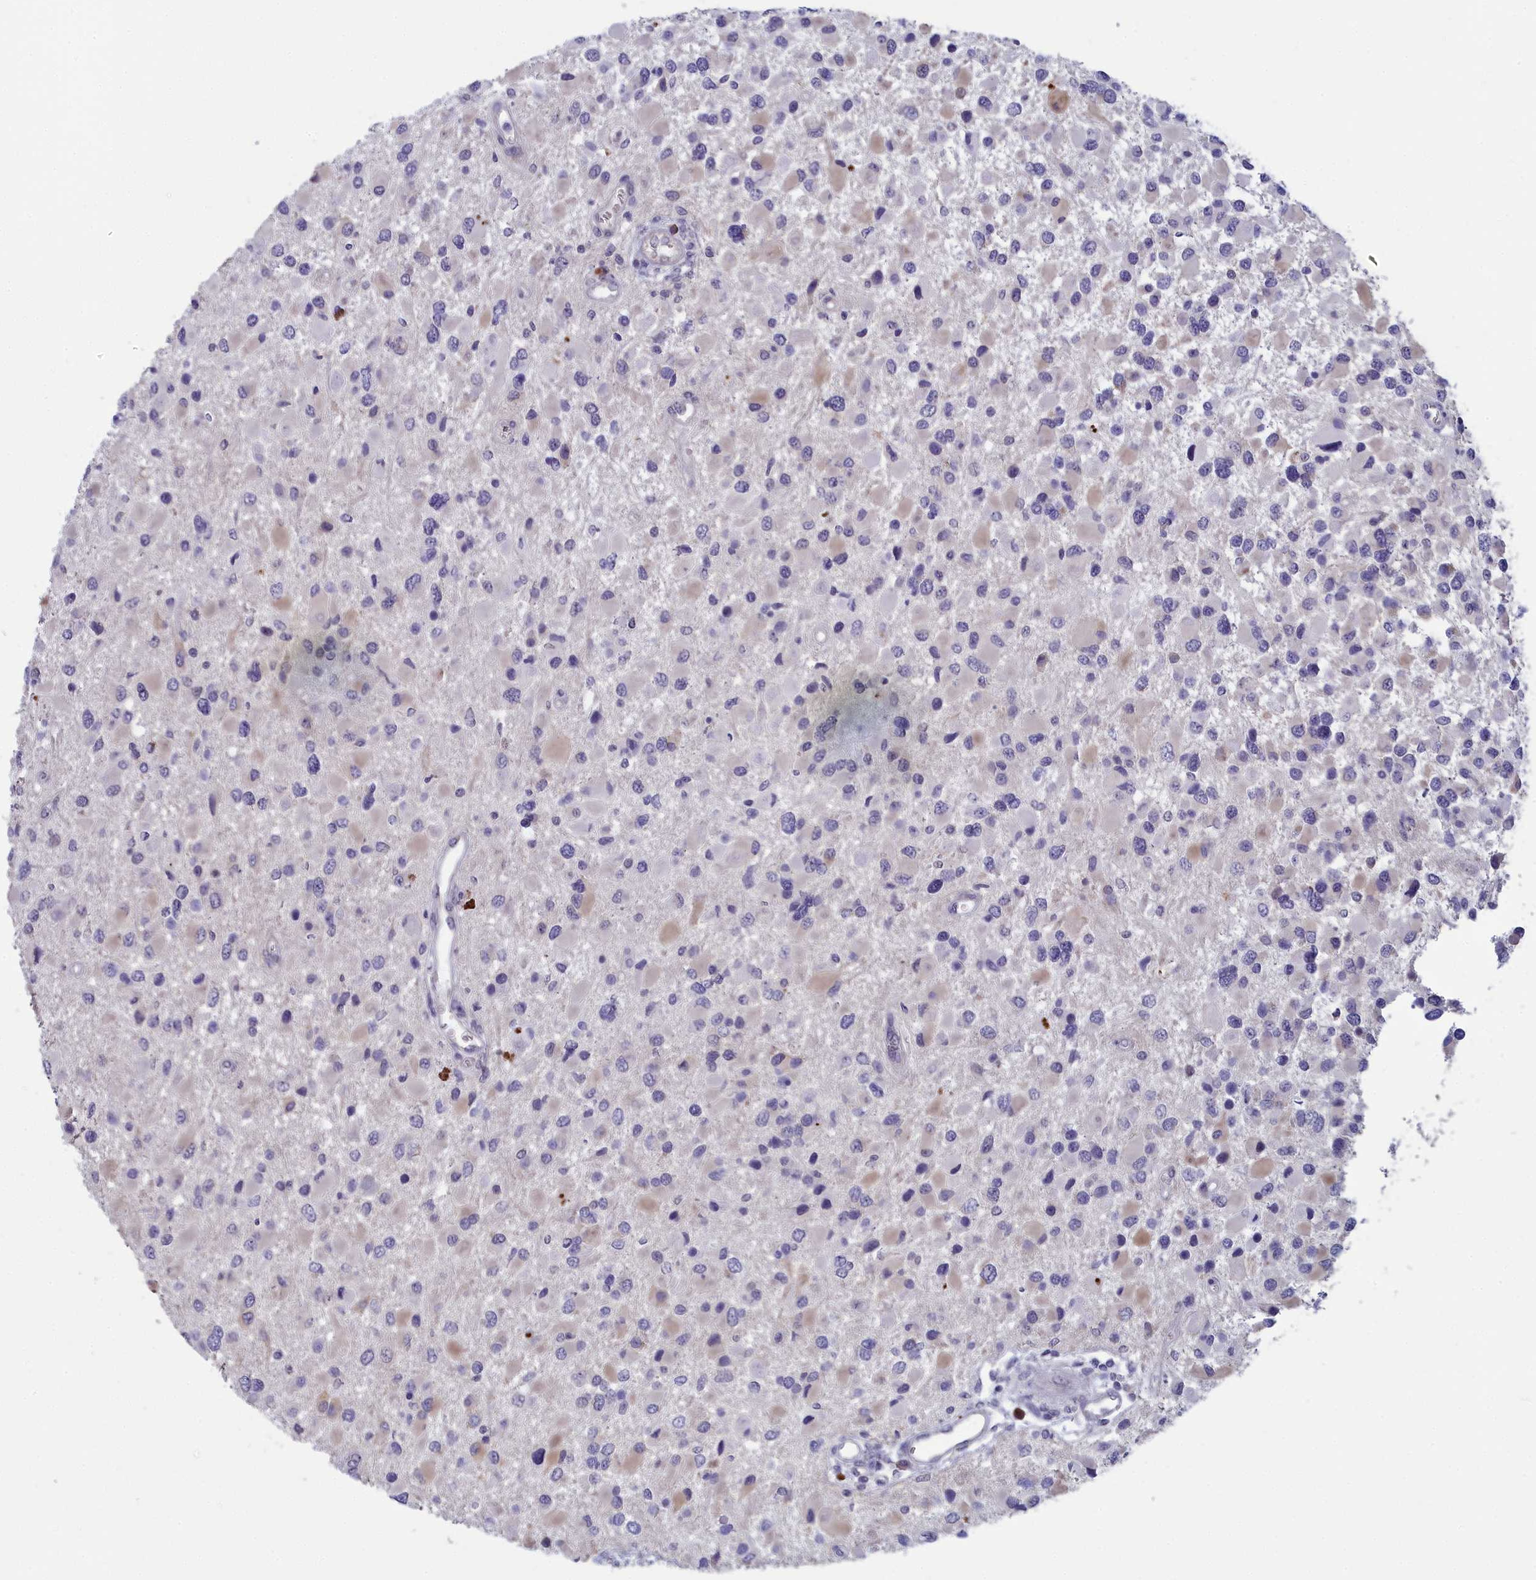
{"staining": {"intensity": "negative", "quantity": "none", "location": "none"}, "tissue": "glioma", "cell_type": "Tumor cells", "image_type": "cancer", "snomed": [{"axis": "morphology", "description": "Glioma, malignant, High grade"}, {"axis": "topography", "description": "Brain"}], "caption": "This is a image of immunohistochemistry (IHC) staining of malignant high-grade glioma, which shows no expression in tumor cells.", "gene": "MRI1", "patient": {"sex": "male", "age": 53}}